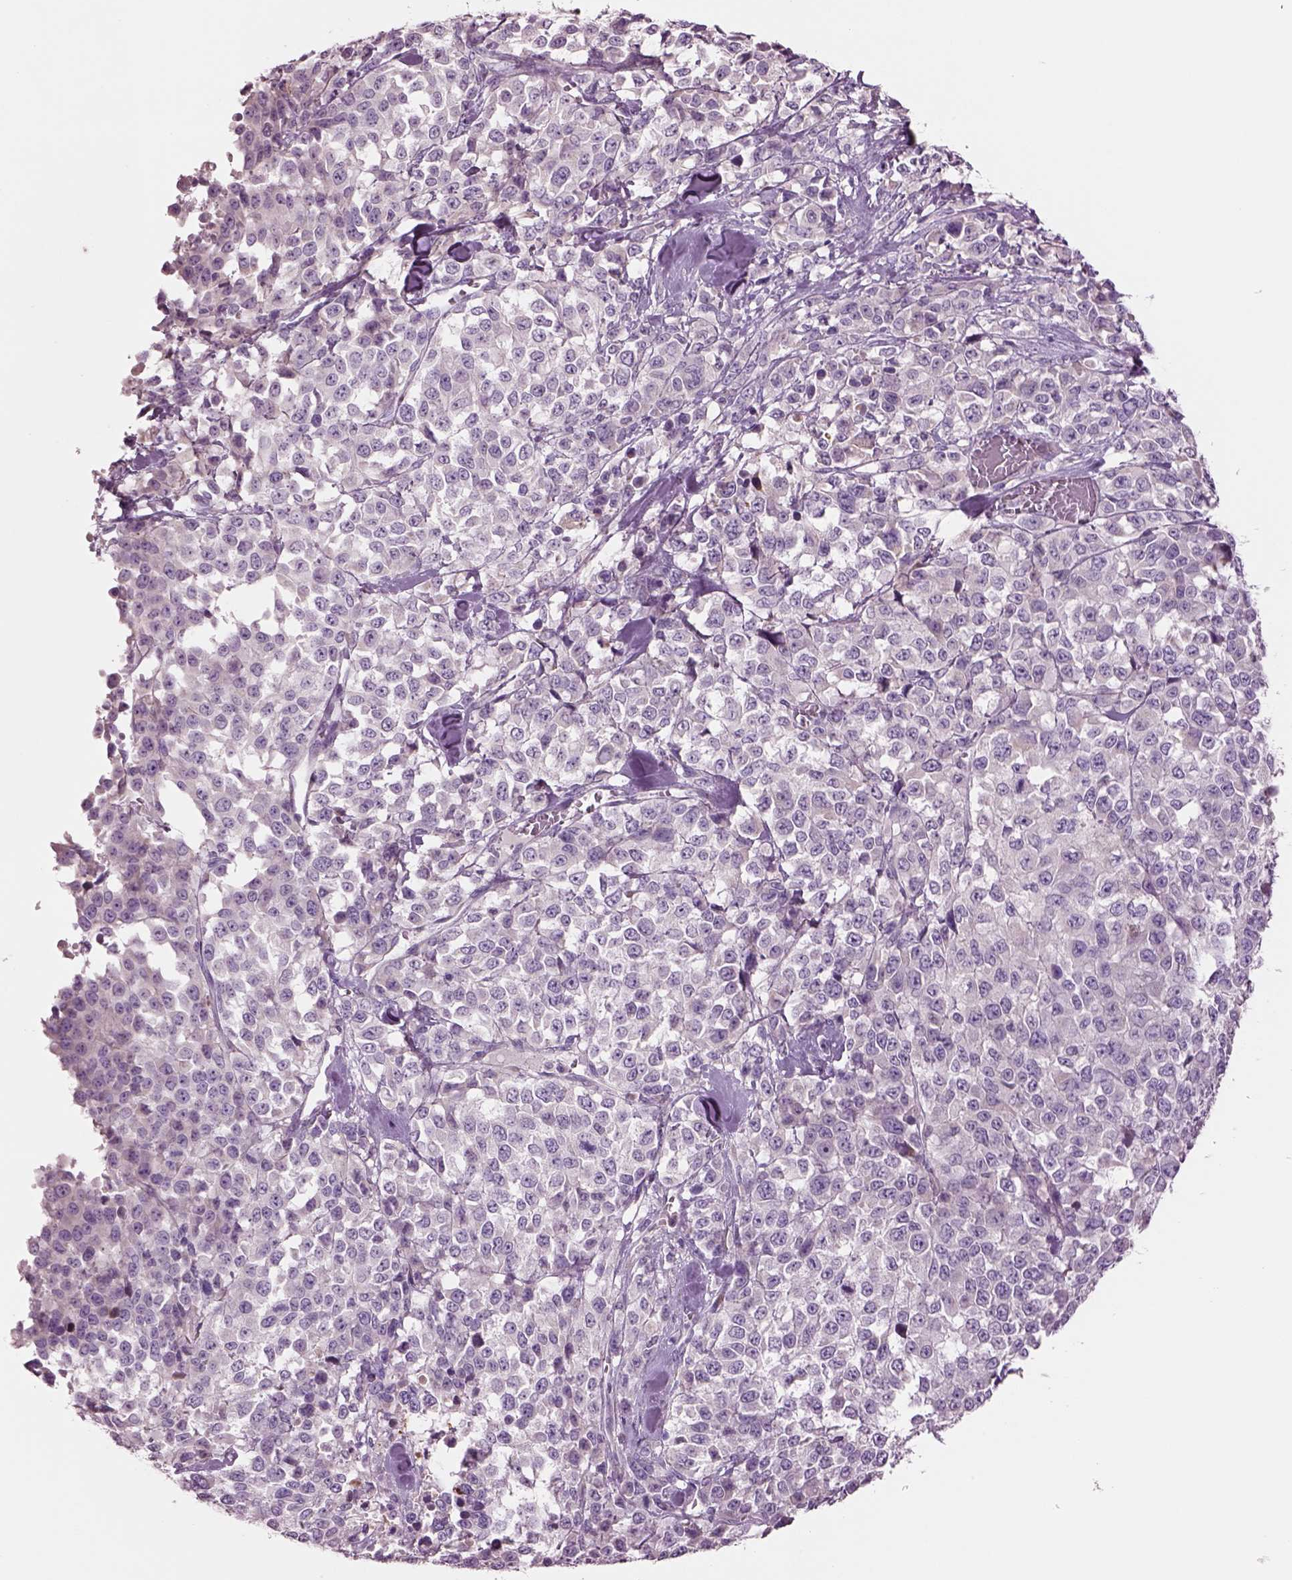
{"staining": {"intensity": "negative", "quantity": "none", "location": "none"}, "tissue": "melanoma", "cell_type": "Tumor cells", "image_type": "cancer", "snomed": [{"axis": "morphology", "description": "Malignant melanoma, Metastatic site"}, {"axis": "topography", "description": "Skin"}], "caption": "Tumor cells are negative for brown protein staining in melanoma.", "gene": "PLPP7", "patient": {"sex": "male", "age": 84}}